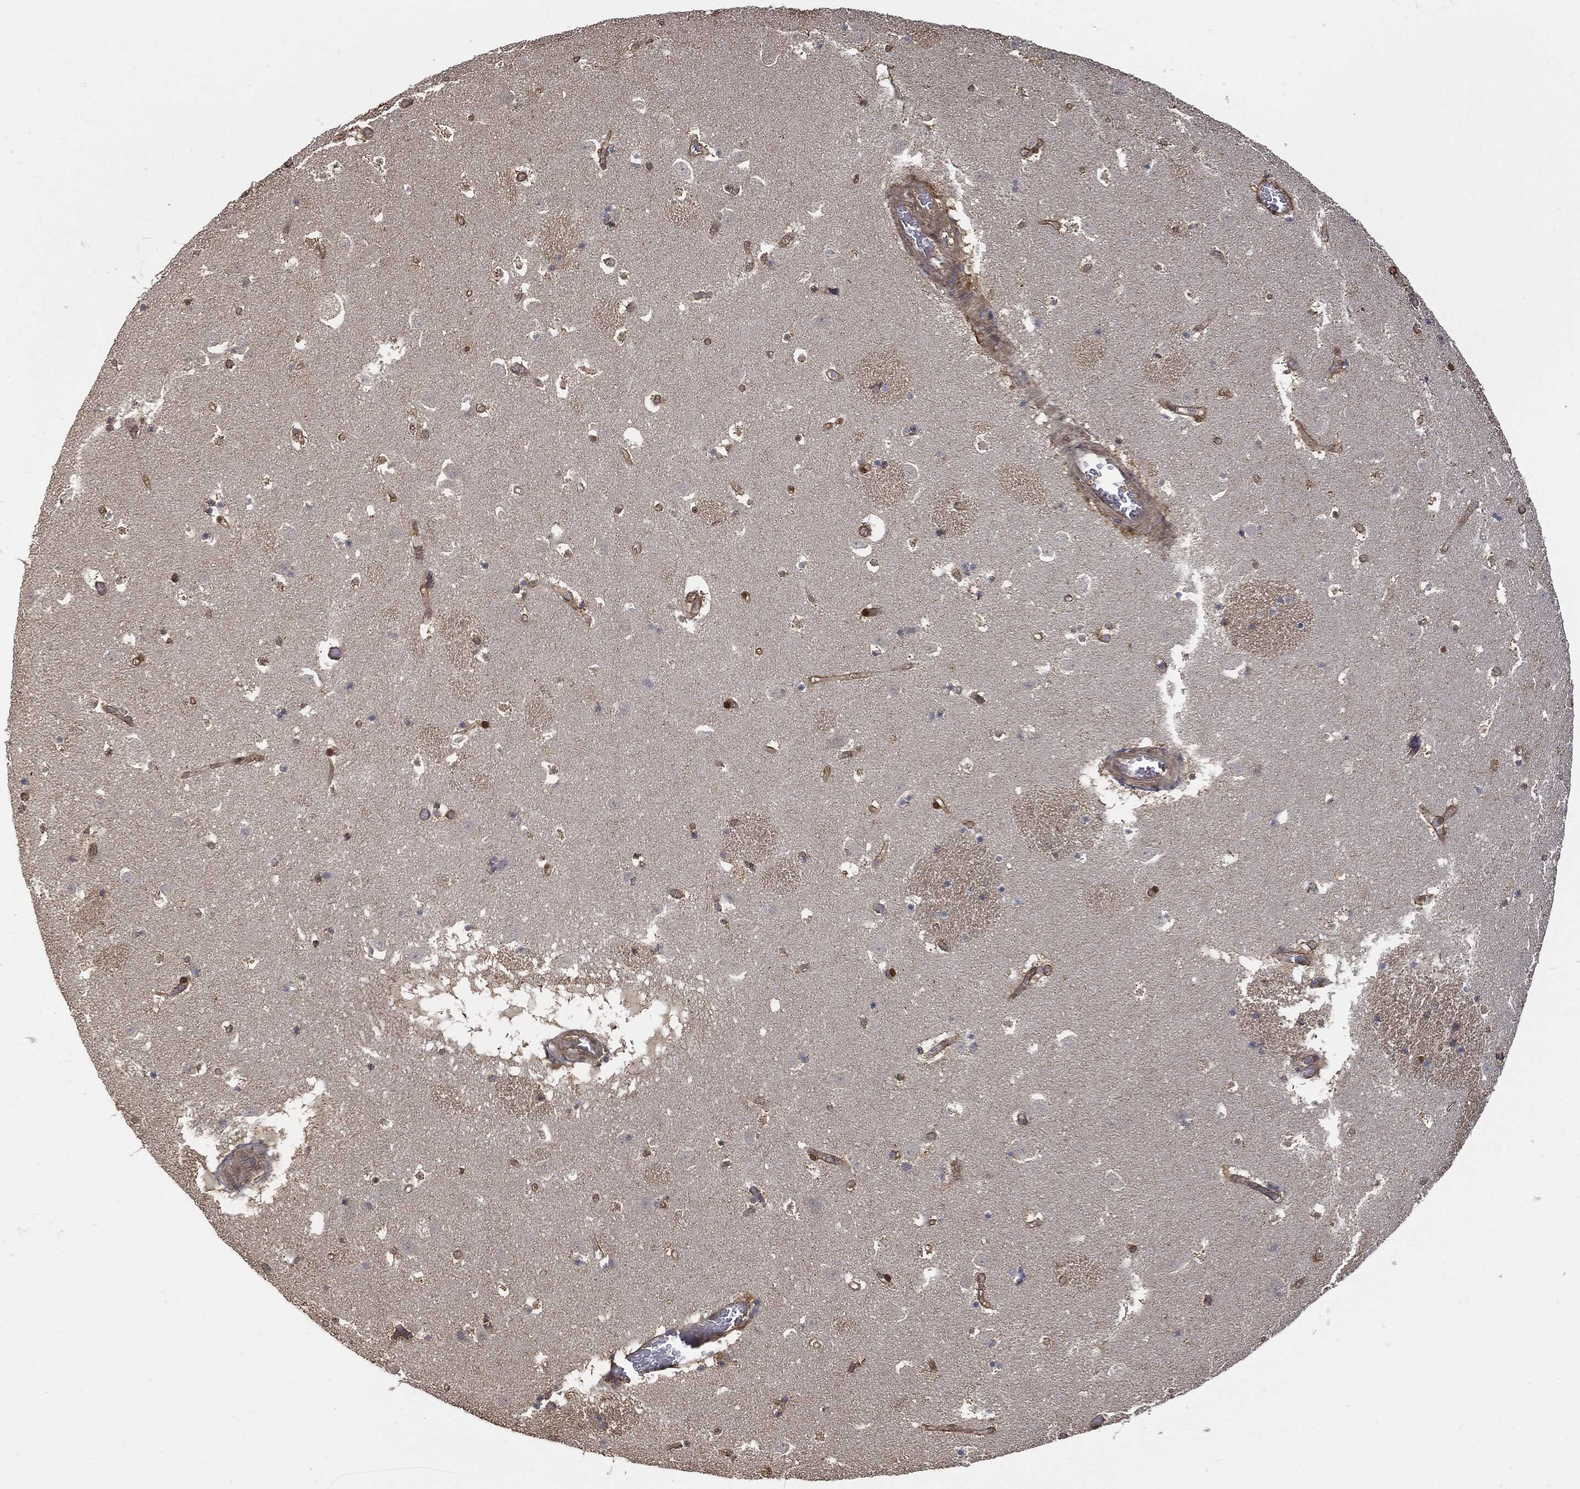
{"staining": {"intensity": "strong", "quantity": "25%-75%", "location": "cytoplasmic/membranous"}, "tissue": "caudate", "cell_type": "Glial cells", "image_type": "normal", "snomed": [{"axis": "morphology", "description": "Normal tissue, NOS"}, {"axis": "topography", "description": "Lateral ventricle wall"}], "caption": "Glial cells show high levels of strong cytoplasmic/membranous expression in approximately 25%-75% of cells in unremarkable caudate. The protein is shown in brown color, while the nuclei are stained blue.", "gene": "PSMB10", "patient": {"sex": "female", "age": 42}}